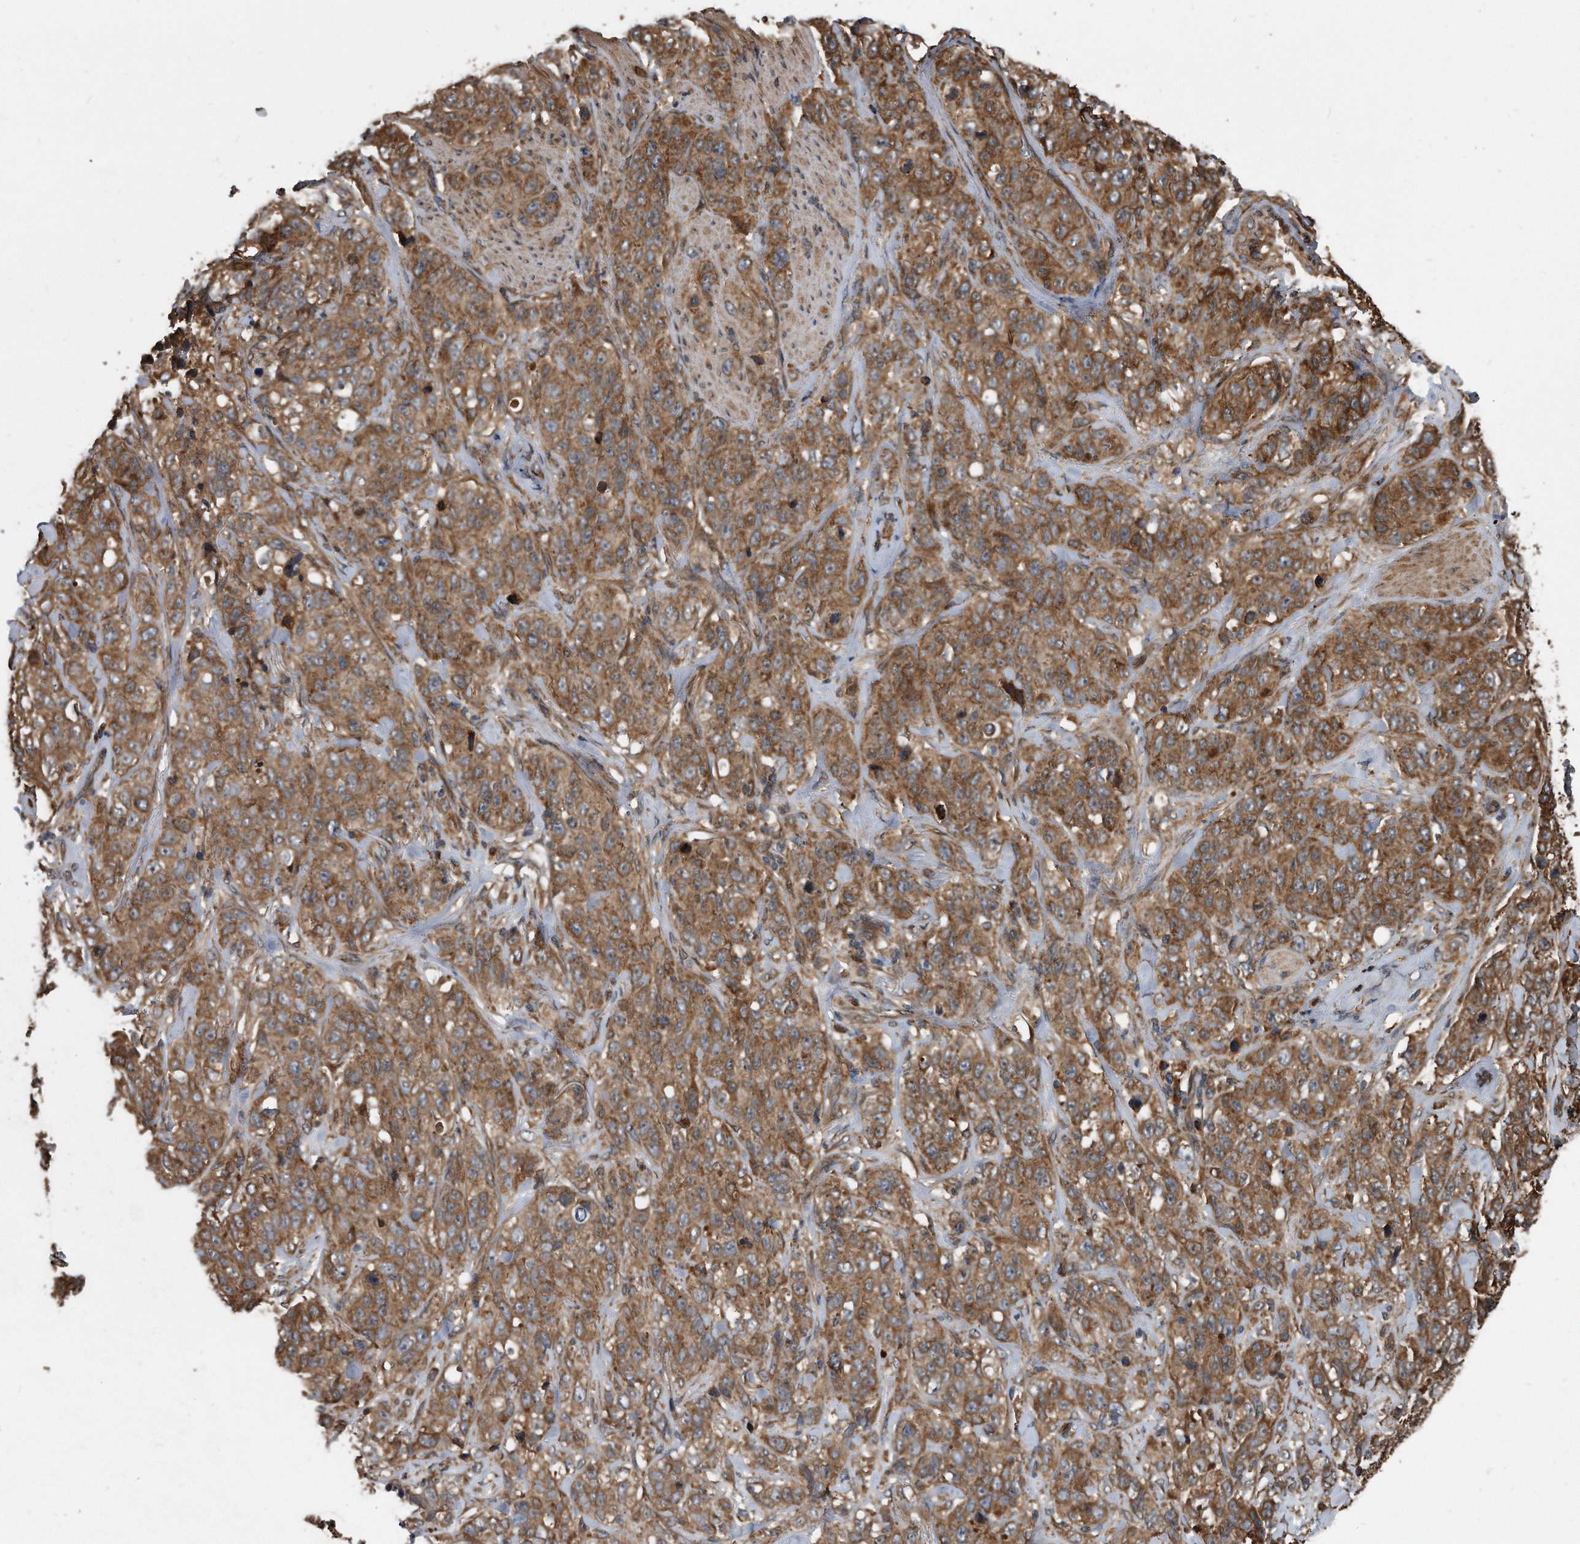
{"staining": {"intensity": "moderate", "quantity": ">75%", "location": "cytoplasmic/membranous"}, "tissue": "stomach cancer", "cell_type": "Tumor cells", "image_type": "cancer", "snomed": [{"axis": "morphology", "description": "Adenocarcinoma, NOS"}, {"axis": "topography", "description": "Stomach"}], "caption": "Protein staining shows moderate cytoplasmic/membranous positivity in about >75% of tumor cells in stomach adenocarcinoma.", "gene": "FAM136A", "patient": {"sex": "male", "age": 48}}